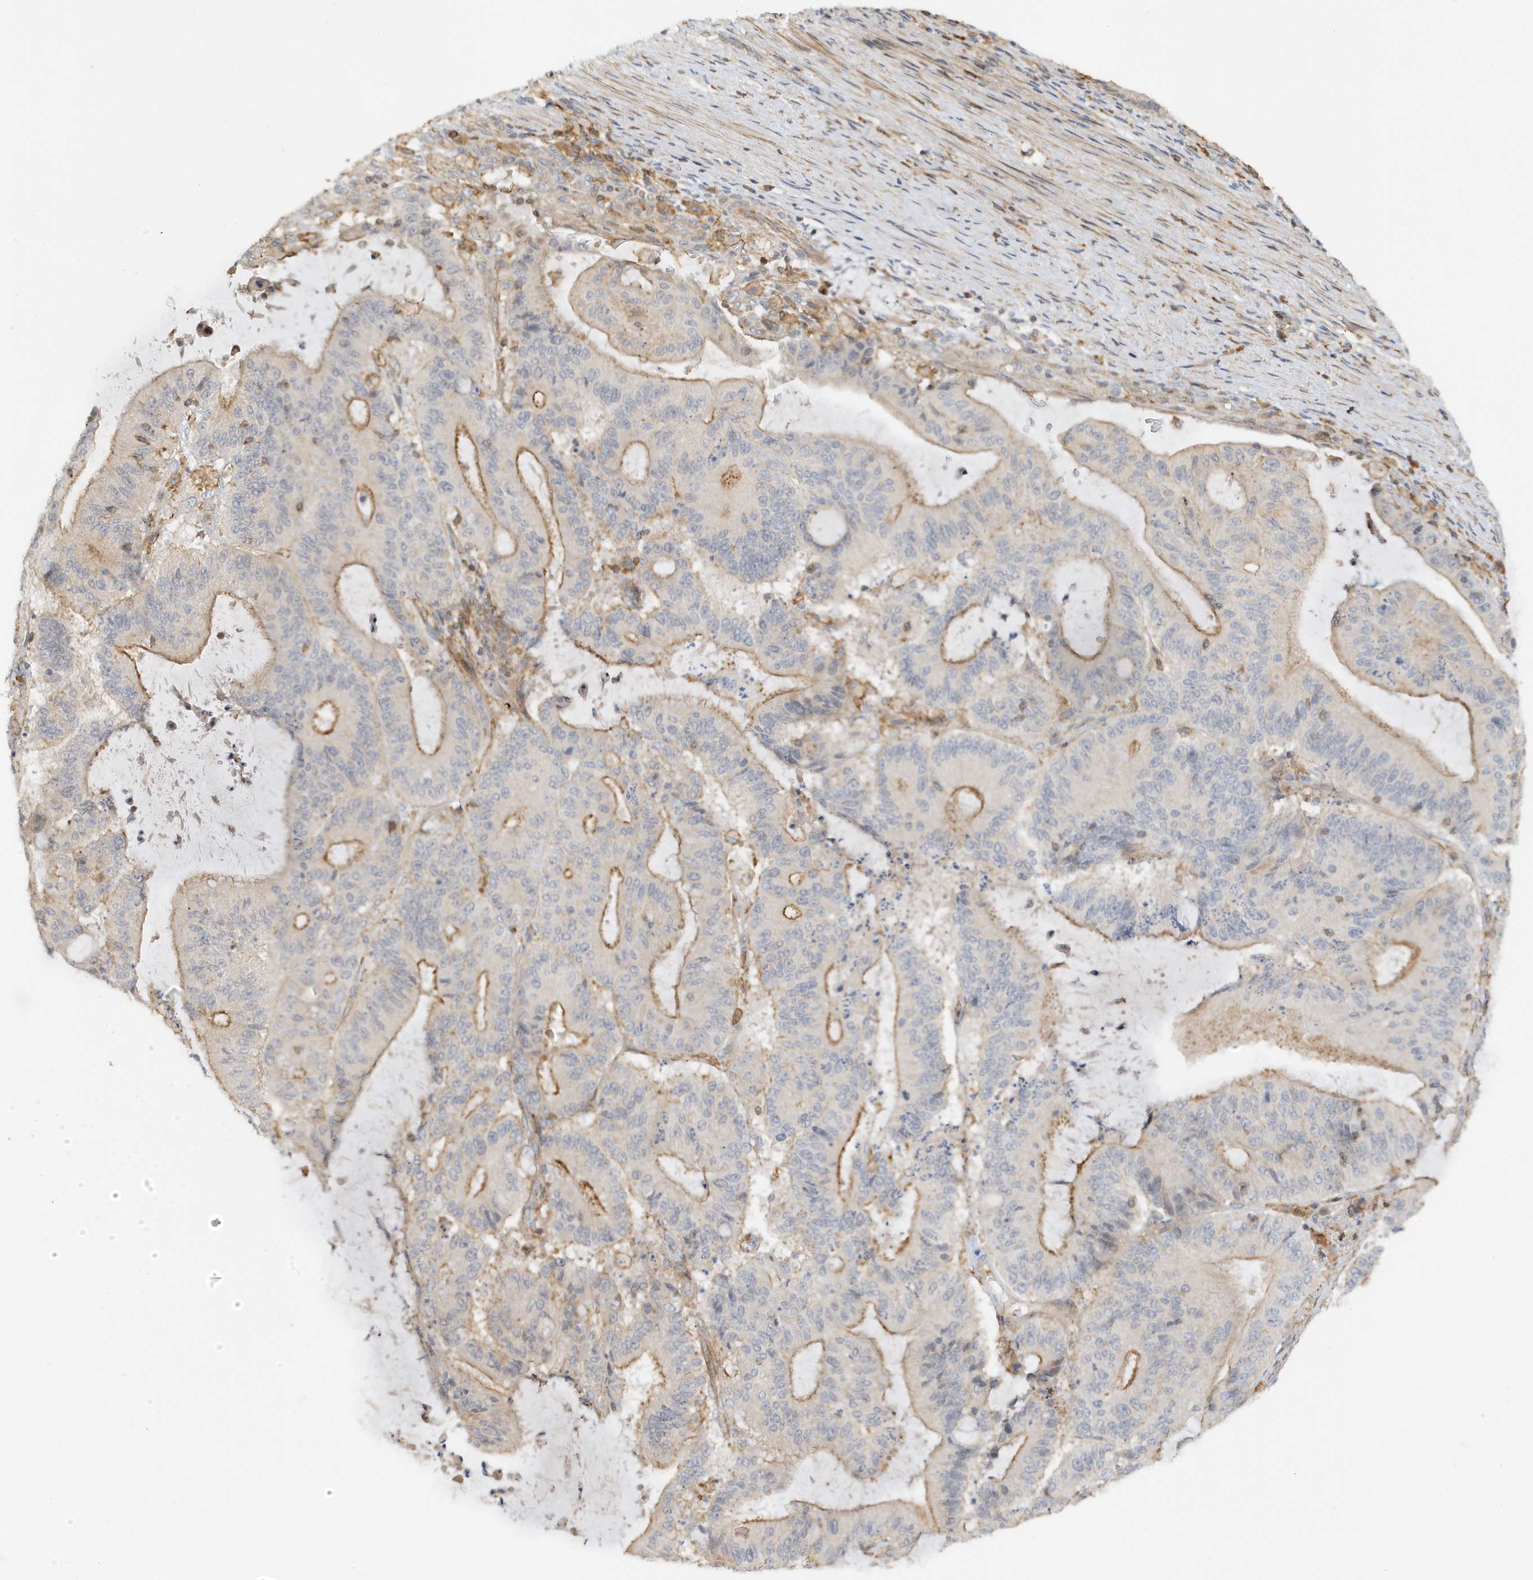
{"staining": {"intensity": "moderate", "quantity": "25%-75%", "location": "cytoplasmic/membranous"}, "tissue": "liver cancer", "cell_type": "Tumor cells", "image_type": "cancer", "snomed": [{"axis": "morphology", "description": "Normal tissue, NOS"}, {"axis": "morphology", "description": "Cholangiocarcinoma"}, {"axis": "topography", "description": "Liver"}, {"axis": "topography", "description": "Peripheral nerve tissue"}], "caption": "IHC staining of cholangiocarcinoma (liver), which displays medium levels of moderate cytoplasmic/membranous expression in about 25%-75% of tumor cells indicating moderate cytoplasmic/membranous protein expression. The staining was performed using DAB (3,3'-diaminobenzidine) (brown) for protein detection and nuclei were counterstained in hematoxylin (blue).", "gene": "TATDN3", "patient": {"sex": "female", "age": 73}}